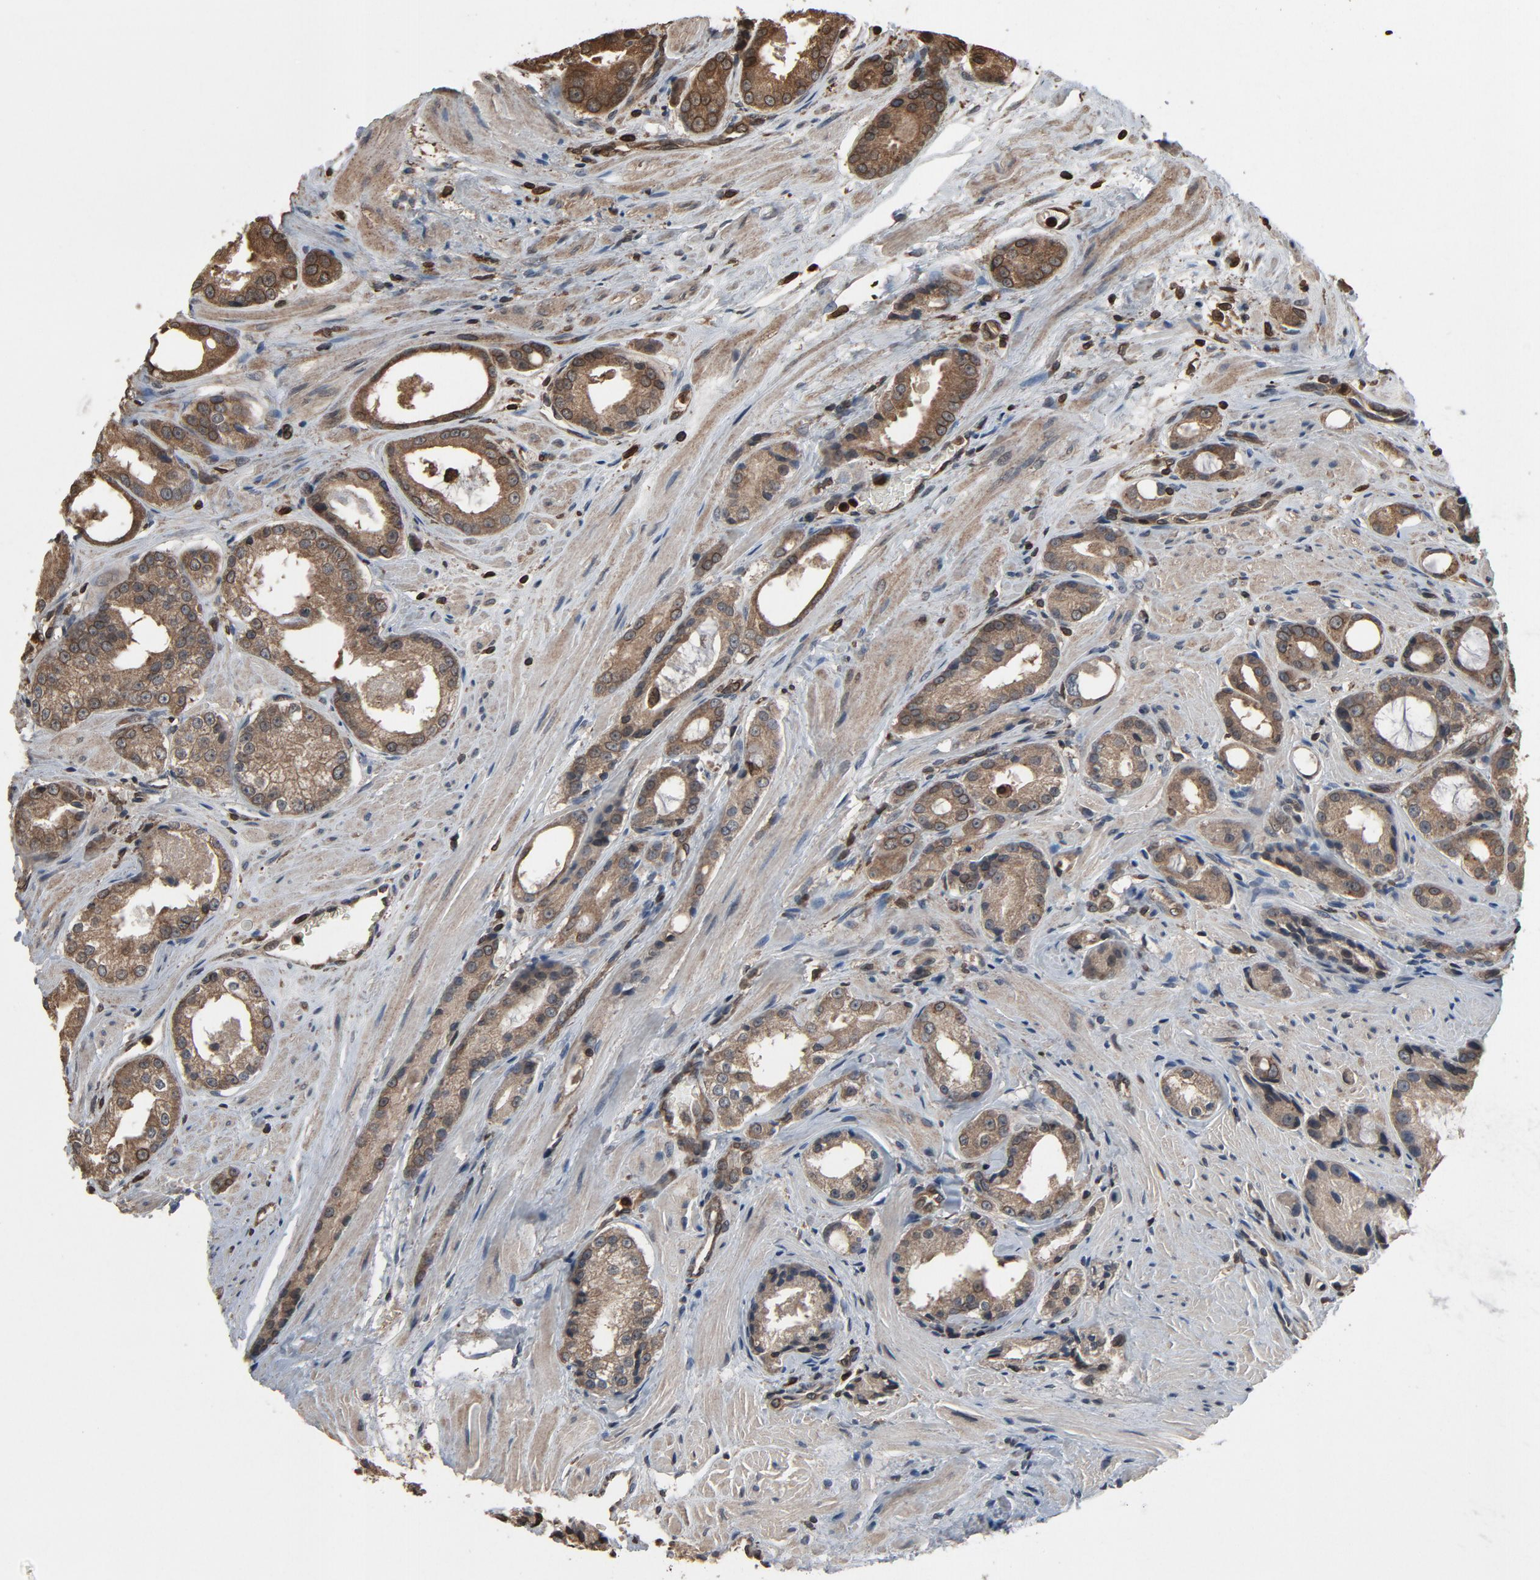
{"staining": {"intensity": "weak", "quantity": "25%-75%", "location": "cytoplasmic/membranous,nuclear"}, "tissue": "prostate cancer", "cell_type": "Tumor cells", "image_type": "cancer", "snomed": [{"axis": "morphology", "description": "Adenocarcinoma, Medium grade"}, {"axis": "topography", "description": "Prostate"}], "caption": "Immunohistochemistry of prostate cancer (adenocarcinoma (medium-grade)) exhibits low levels of weak cytoplasmic/membranous and nuclear positivity in about 25%-75% of tumor cells. Immunohistochemistry (ihc) stains the protein of interest in brown and the nuclei are stained blue.", "gene": "UBE2D1", "patient": {"sex": "male", "age": 60}}